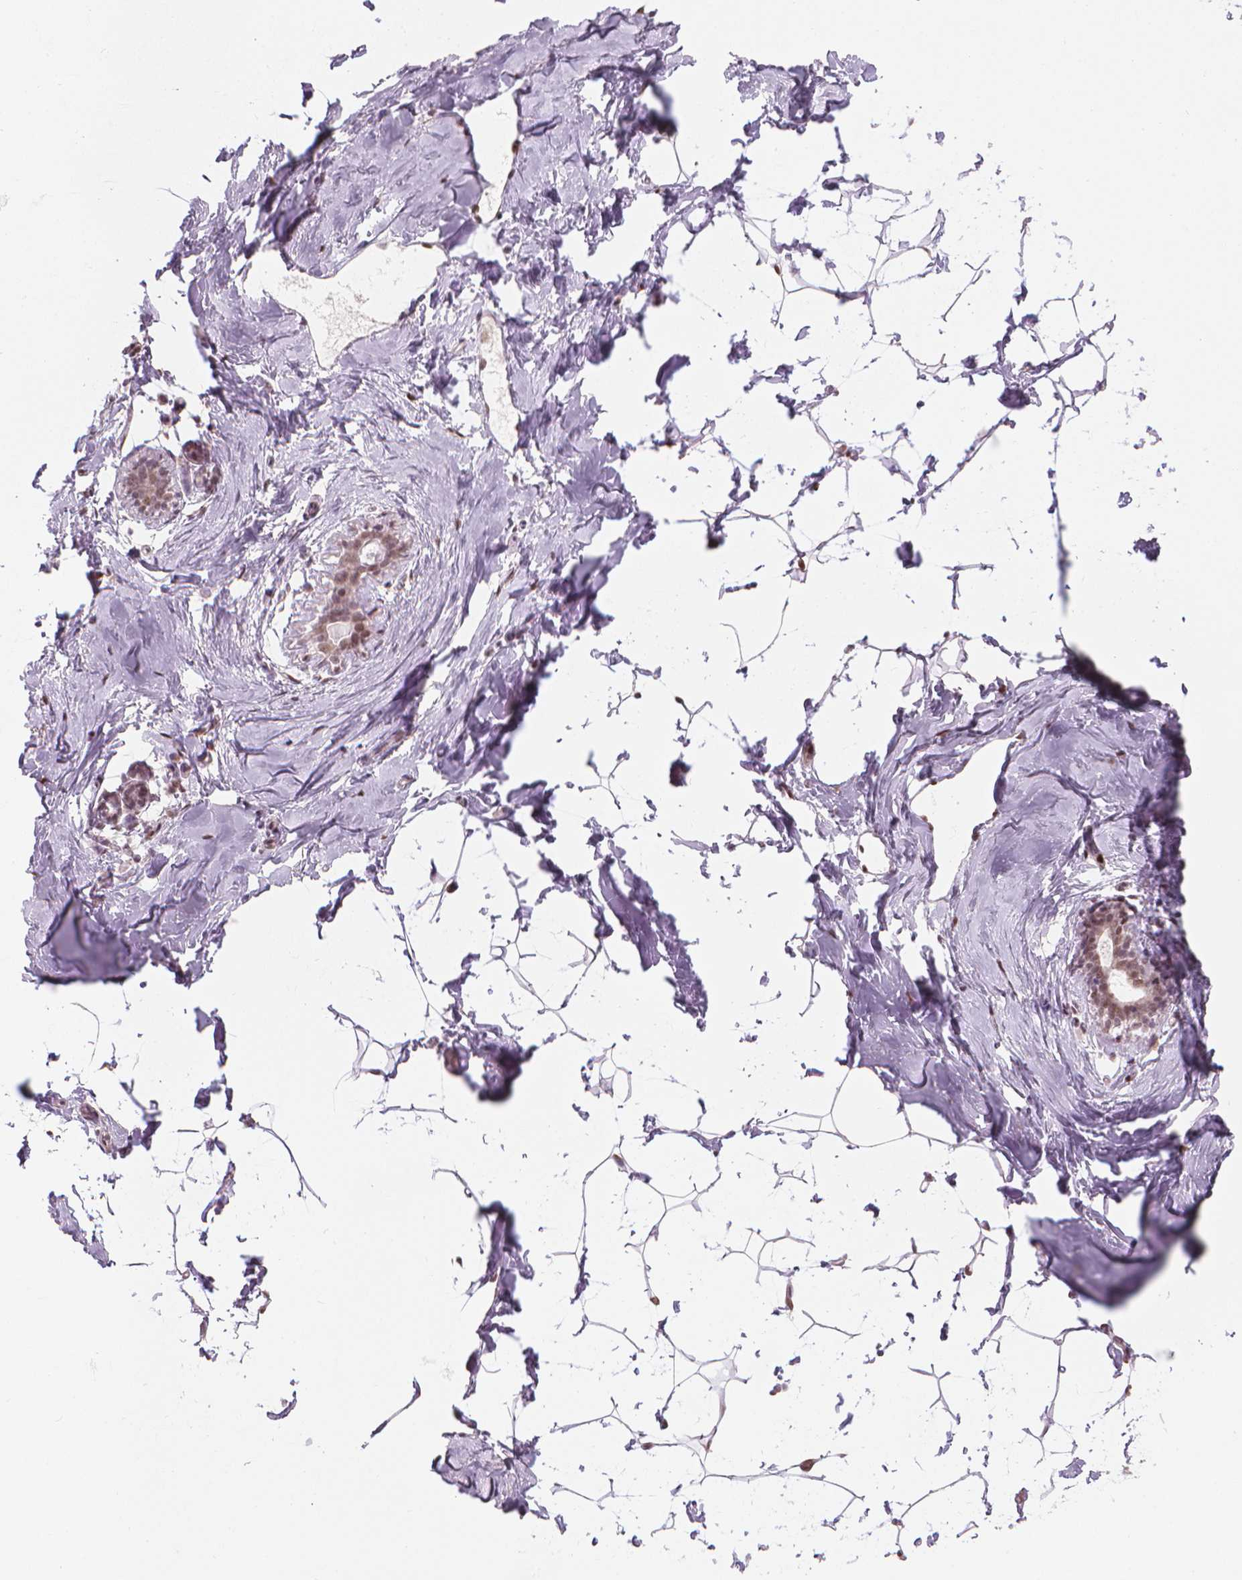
{"staining": {"intensity": "weak", "quantity": "25%-75%", "location": "nuclear"}, "tissue": "breast", "cell_type": "Adipocytes", "image_type": "normal", "snomed": [{"axis": "morphology", "description": "Normal tissue, NOS"}, {"axis": "topography", "description": "Breast"}], "caption": "Protein expression analysis of benign human breast reveals weak nuclear expression in approximately 25%-75% of adipocytes. Using DAB (3,3'-diaminobenzidine) (brown) and hematoxylin (blue) stains, captured at high magnification using brightfield microscopy.", "gene": "CDKN1C", "patient": {"sex": "female", "age": 32}}